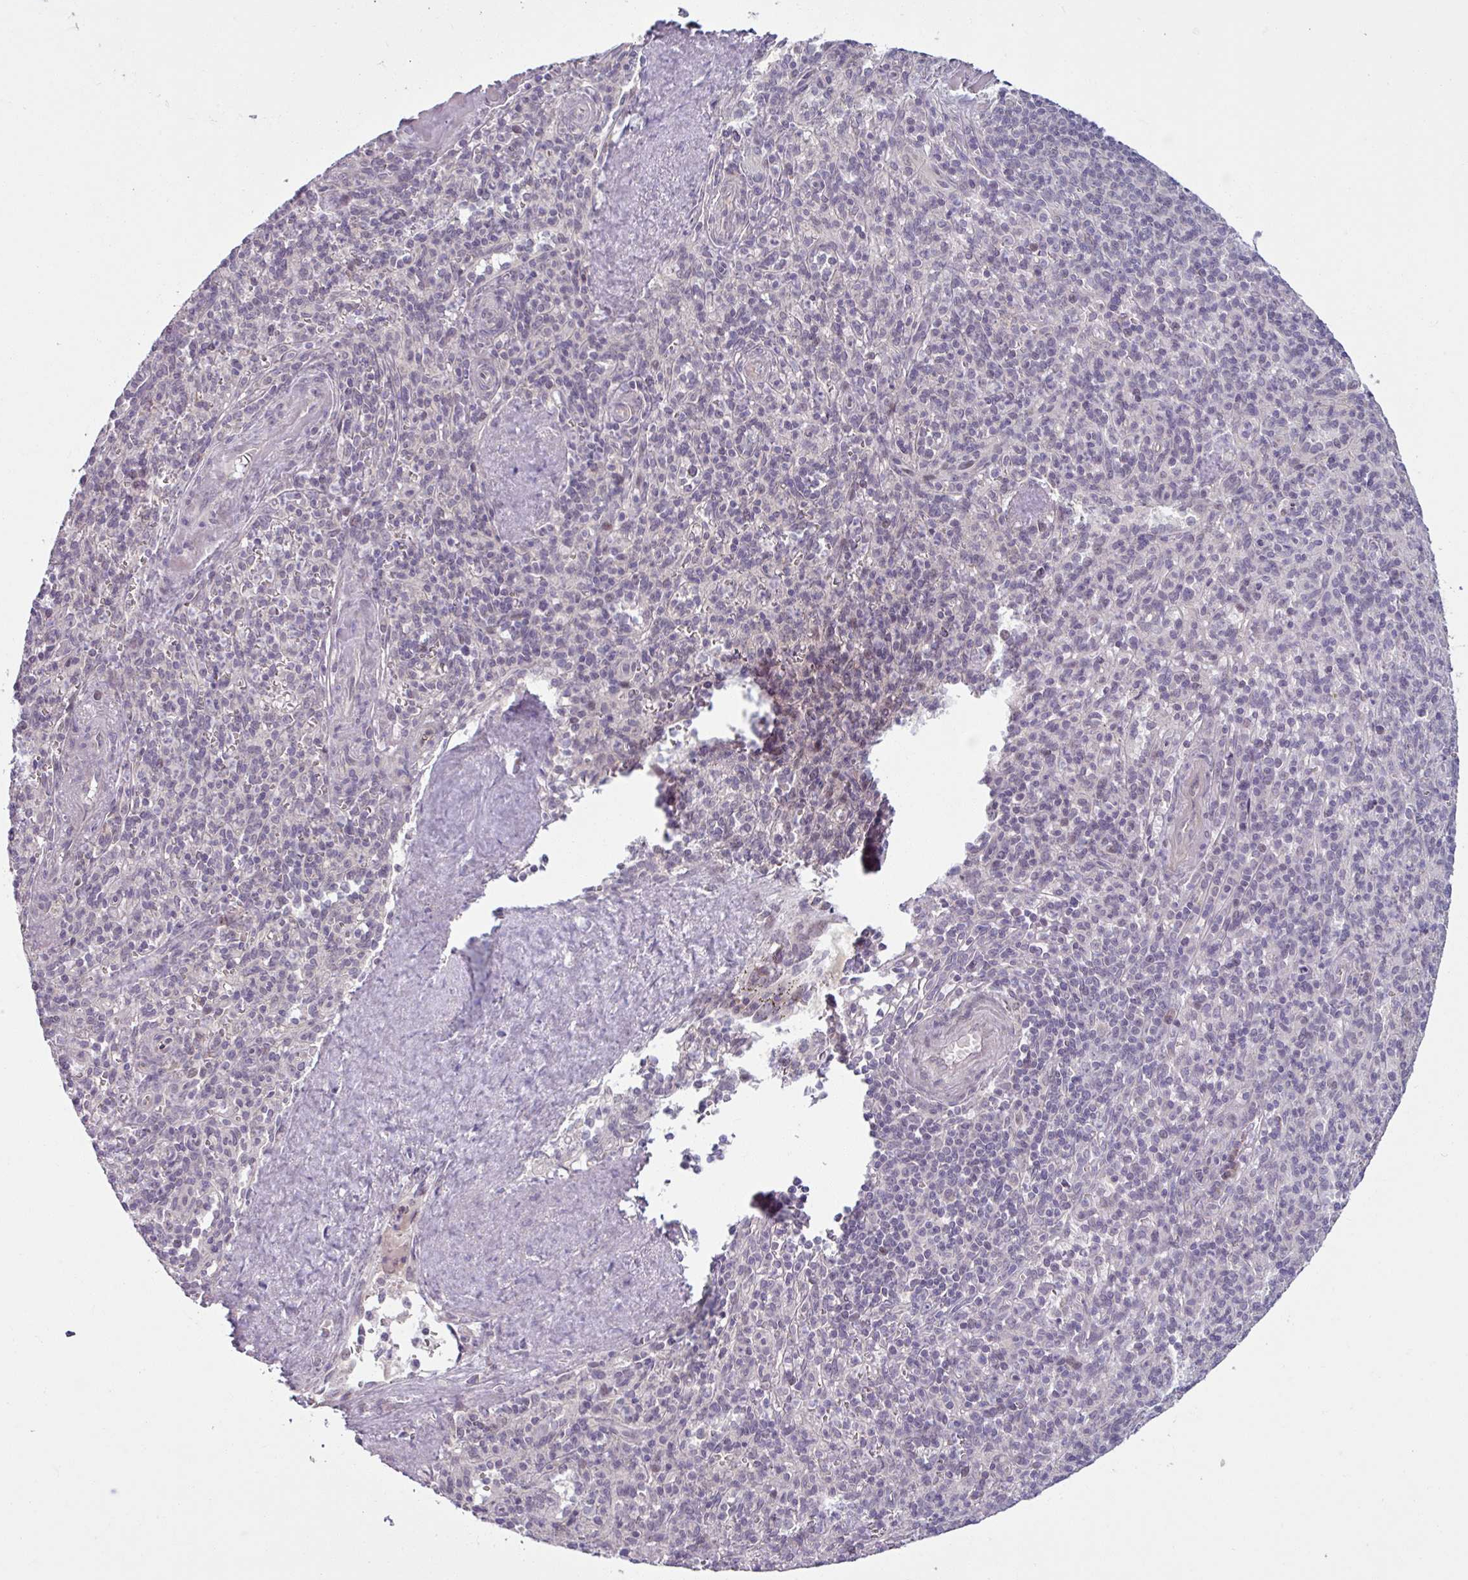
{"staining": {"intensity": "negative", "quantity": "none", "location": "none"}, "tissue": "spleen", "cell_type": "Cells in red pulp", "image_type": "normal", "snomed": [{"axis": "morphology", "description": "Normal tissue, NOS"}, {"axis": "topography", "description": "Spleen"}], "caption": "This histopathology image is of benign spleen stained with IHC to label a protein in brown with the nuclei are counter-stained blue. There is no positivity in cells in red pulp. (Brightfield microscopy of DAB (3,3'-diaminobenzidine) immunohistochemistry (IHC) at high magnification).", "gene": "OGFOD3", "patient": {"sex": "female", "age": 70}}